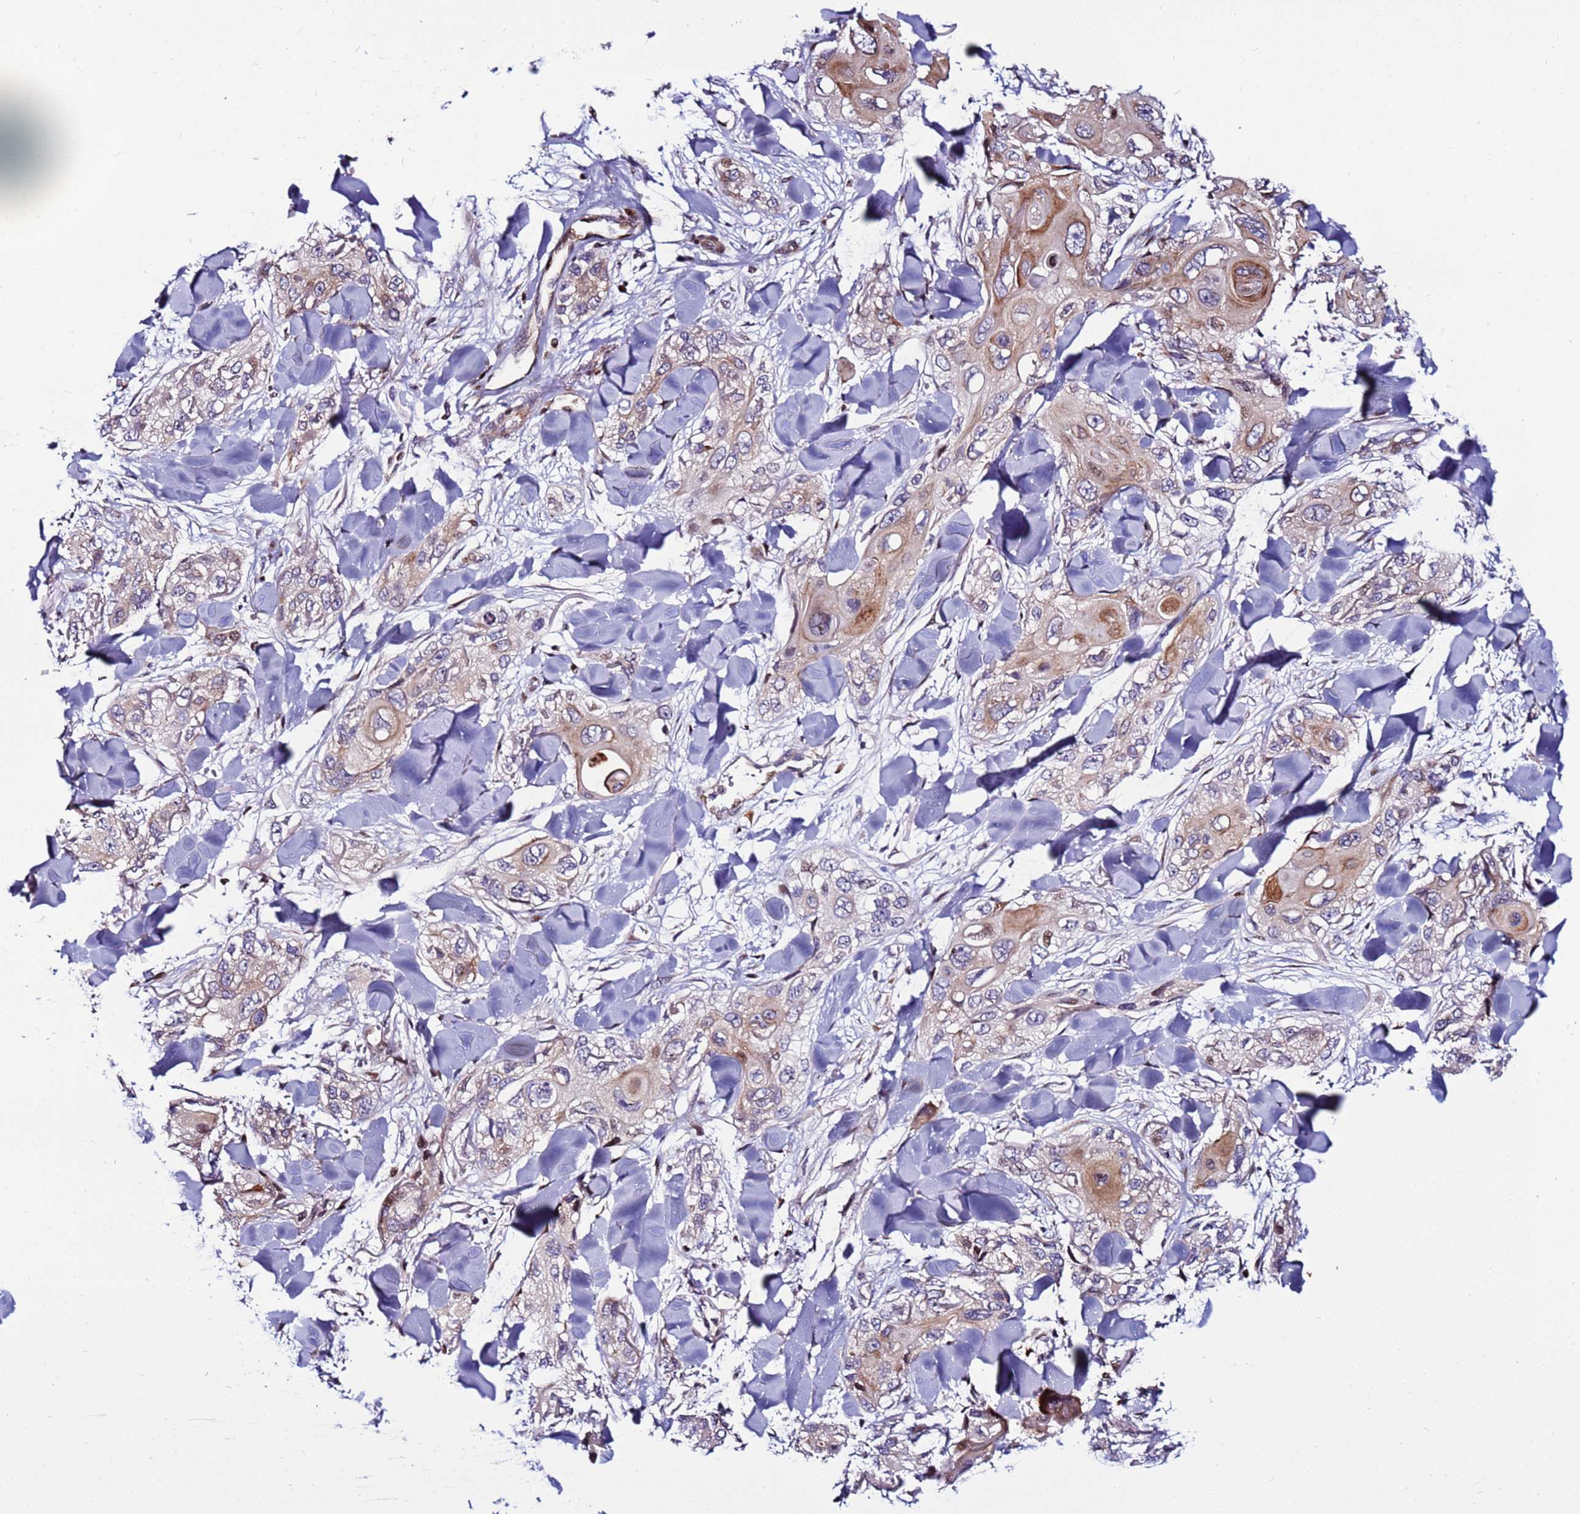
{"staining": {"intensity": "moderate", "quantity": "25%-75%", "location": "cytoplasmic/membranous"}, "tissue": "skin cancer", "cell_type": "Tumor cells", "image_type": "cancer", "snomed": [{"axis": "morphology", "description": "Normal tissue, NOS"}, {"axis": "morphology", "description": "Squamous cell carcinoma, NOS"}, {"axis": "topography", "description": "Skin"}], "caption": "Immunohistochemical staining of human skin squamous cell carcinoma displays medium levels of moderate cytoplasmic/membranous protein staining in approximately 25%-75% of tumor cells.", "gene": "WBP11", "patient": {"sex": "male", "age": 72}}